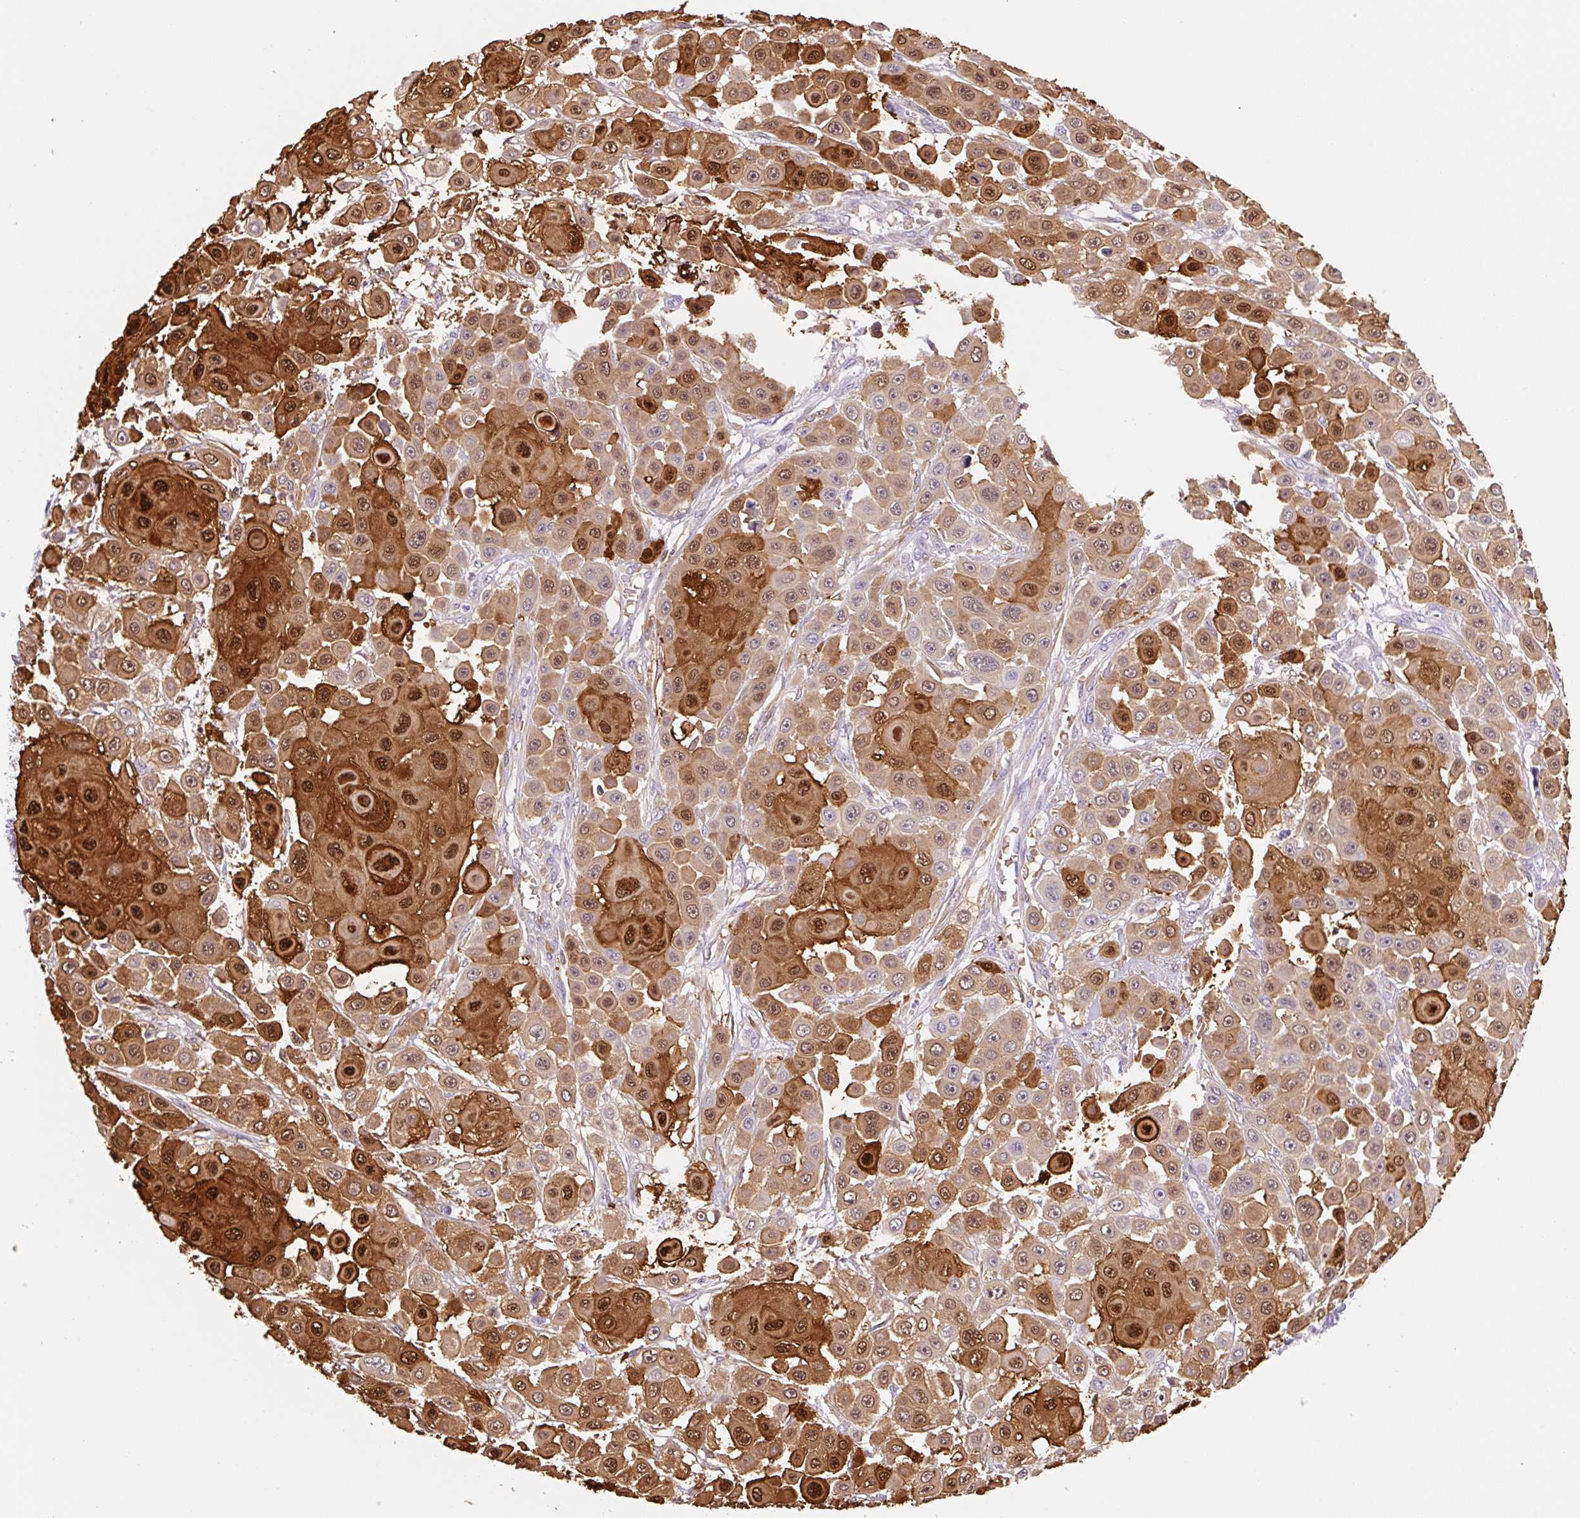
{"staining": {"intensity": "strong", "quantity": ">75%", "location": "cytoplasmic/membranous,nuclear"}, "tissue": "skin cancer", "cell_type": "Tumor cells", "image_type": "cancer", "snomed": [{"axis": "morphology", "description": "Squamous cell carcinoma, NOS"}, {"axis": "topography", "description": "Skin"}], "caption": "Squamous cell carcinoma (skin) stained for a protein demonstrates strong cytoplasmic/membranous and nuclear positivity in tumor cells.", "gene": "FABP5", "patient": {"sex": "male", "age": 67}}